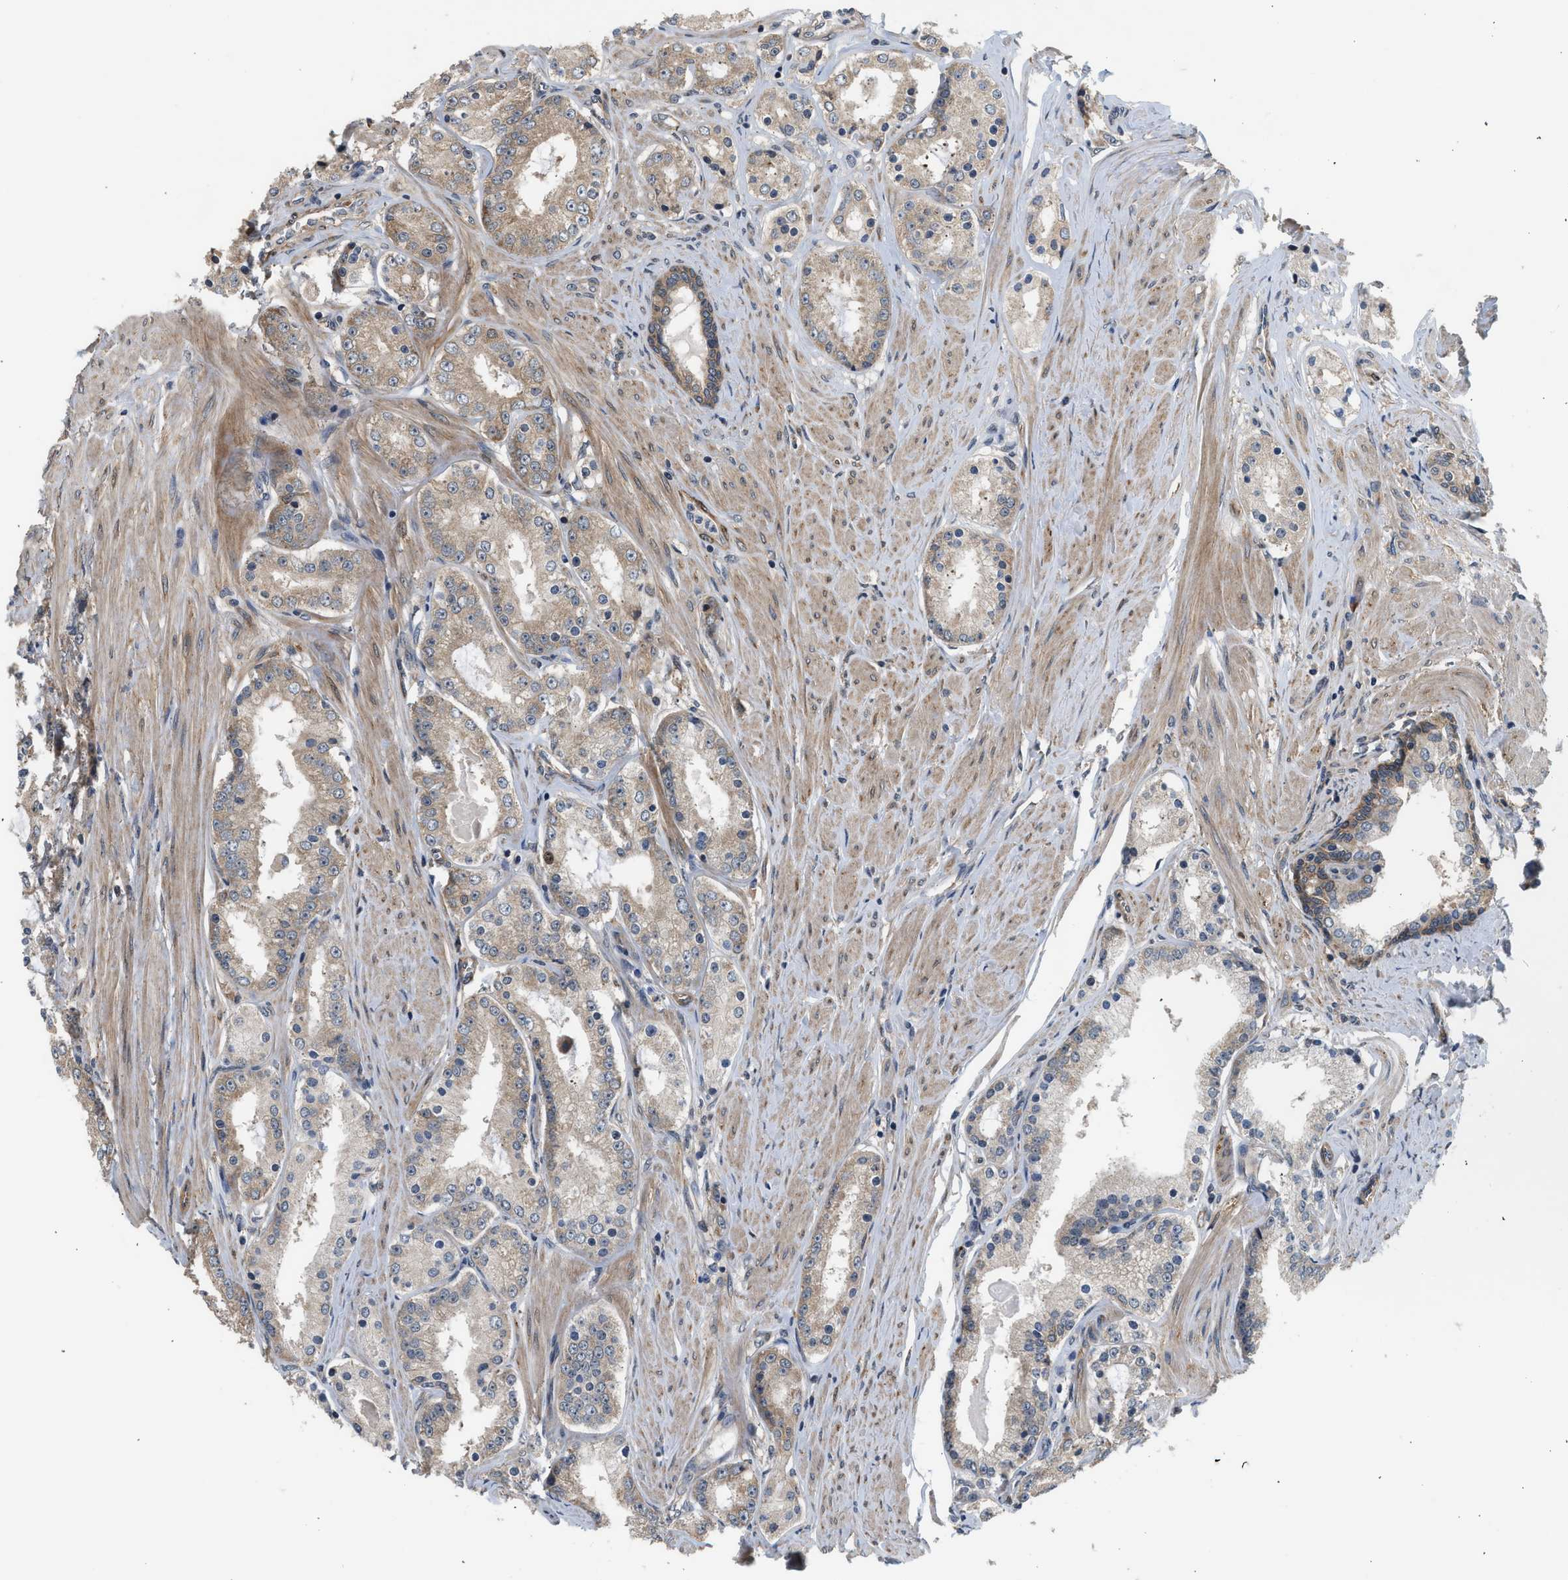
{"staining": {"intensity": "weak", "quantity": ">75%", "location": "cytoplasmic/membranous"}, "tissue": "prostate cancer", "cell_type": "Tumor cells", "image_type": "cancer", "snomed": [{"axis": "morphology", "description": "Adenocarcinoma, Low grade"}, {"axis": "topography", "description": "Prostate"}], "caption": "Approximately >75% of tumor cells in human low-grade adenocarcinoma (prostate) demonstrate weak cytoplasmic/membranous protein staining as visualized by brown immunohistochemical staining.", "gene": "POLG2", "patient": {"sex": "male", "age": 63}}